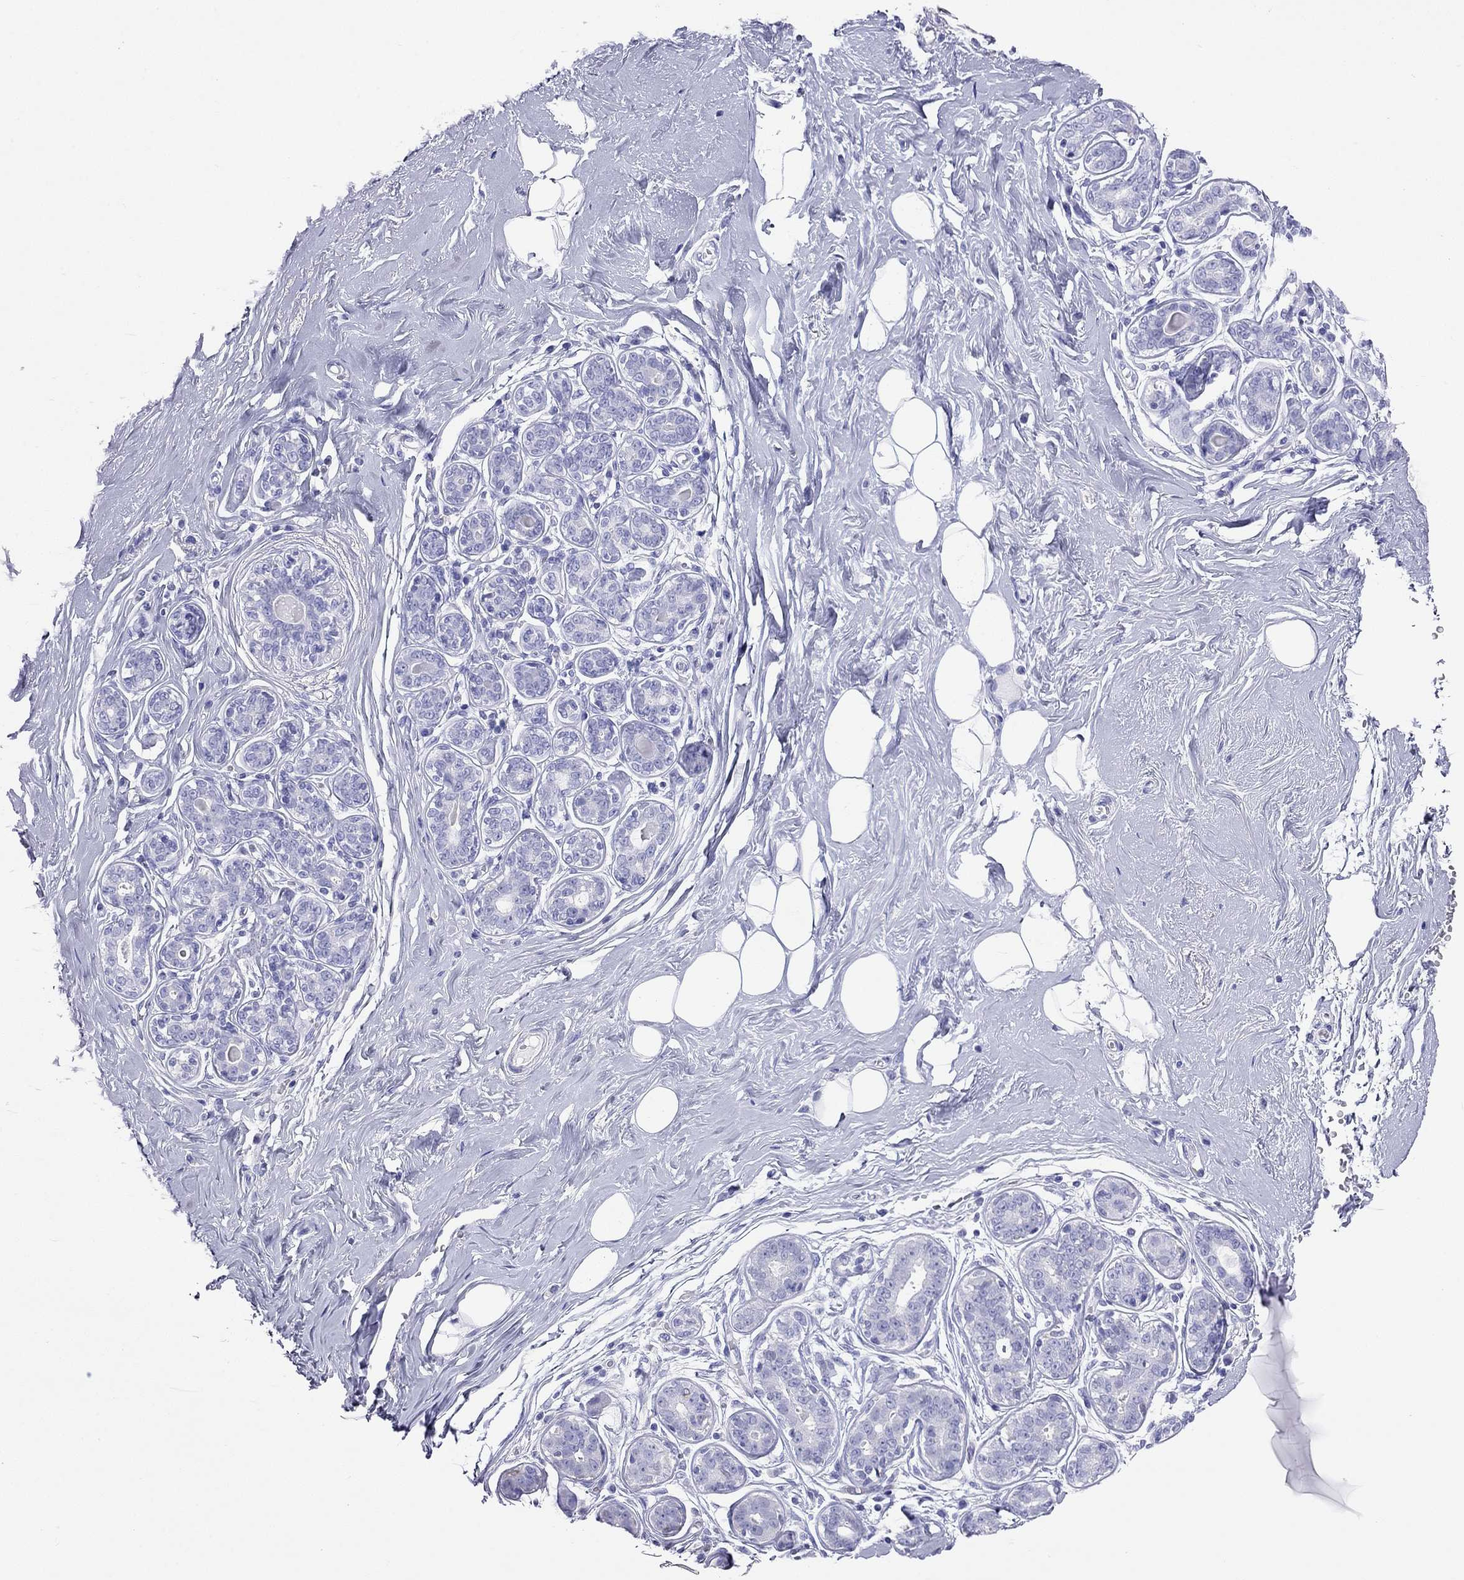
{"staining": {"intensity": "negative", "quantity": "none", "location": "none"}, "tissue": "breast", "cell_type": "Adipocytes", "image_type": "normal", "snomed": [{"axis": "morphology", "description": "Normal tissue, NOS"}, {"axis": "topography", "description": "Skin"}, {"axis": "topography", "description": "Breast"}], "caption": "This is a image of IHC staining of benign breast, which shows no staining in adipocytes. (DAB (3,3'-diaminobenzidine) immunohistochemistry (IHC), high magnification).", "gene": "HLA", "patient": {"sex": "female", "age": 43}}